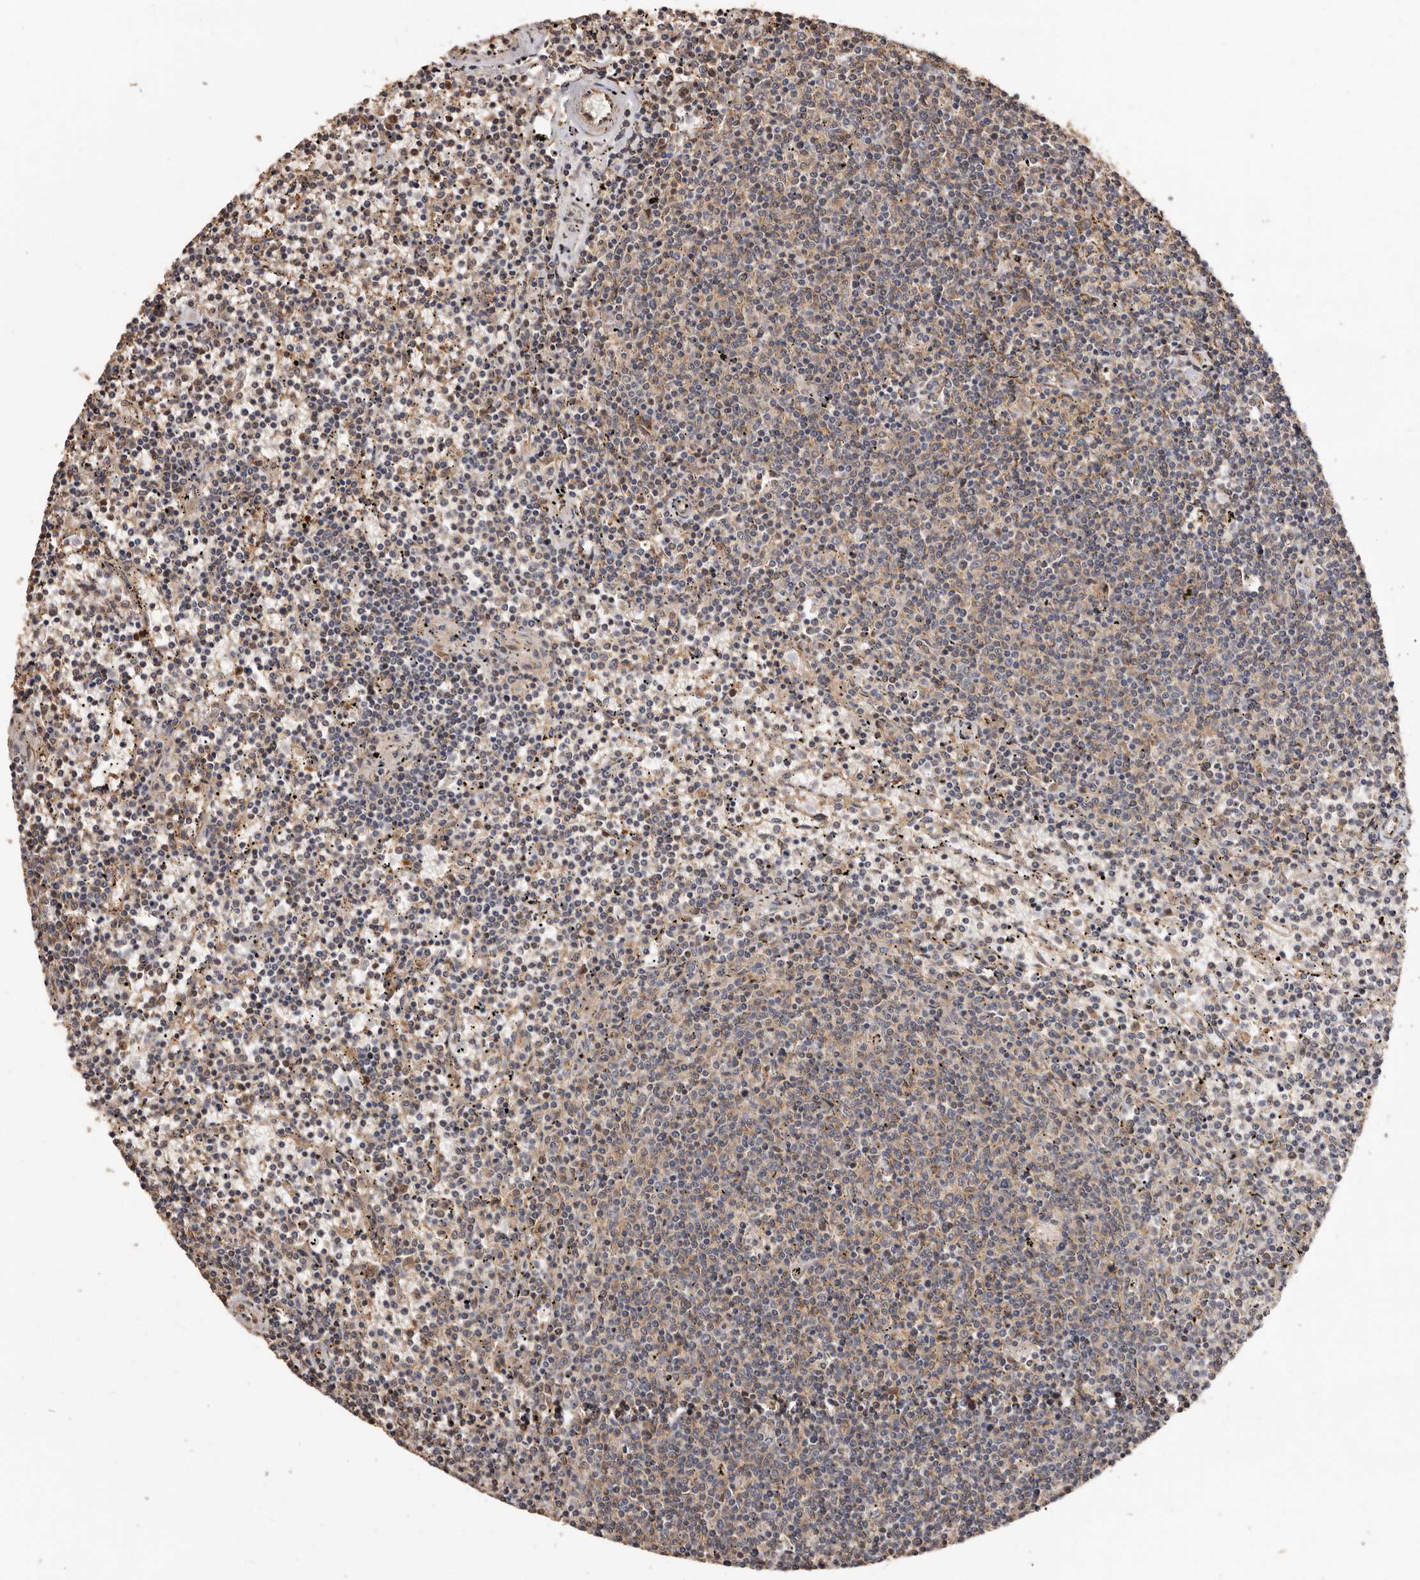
{"staining": {"intensity": "weak", "quantity": "25%-75%", "location": "cytoplasmic/membranous"}, "tissue": "lymphoma", "cell_type": "Tumor cells", "image_type": "cancer", "snomed": [{"axis": "morphology", "description": "Malignant lymphoma, non-Hodgkin's type, Low grade"}, {"axis": "topography", "description": "Spleen"}], "caption": "Tumor cells exhibit low levels of weak cytoplasmic/membranous staining in approximately 25%-75% of cells in human low-grade malignant lymphoma, non-Hodgkin's type.", "gene": "COQ8B", "patient": {"sex": "female", "age": 50}}